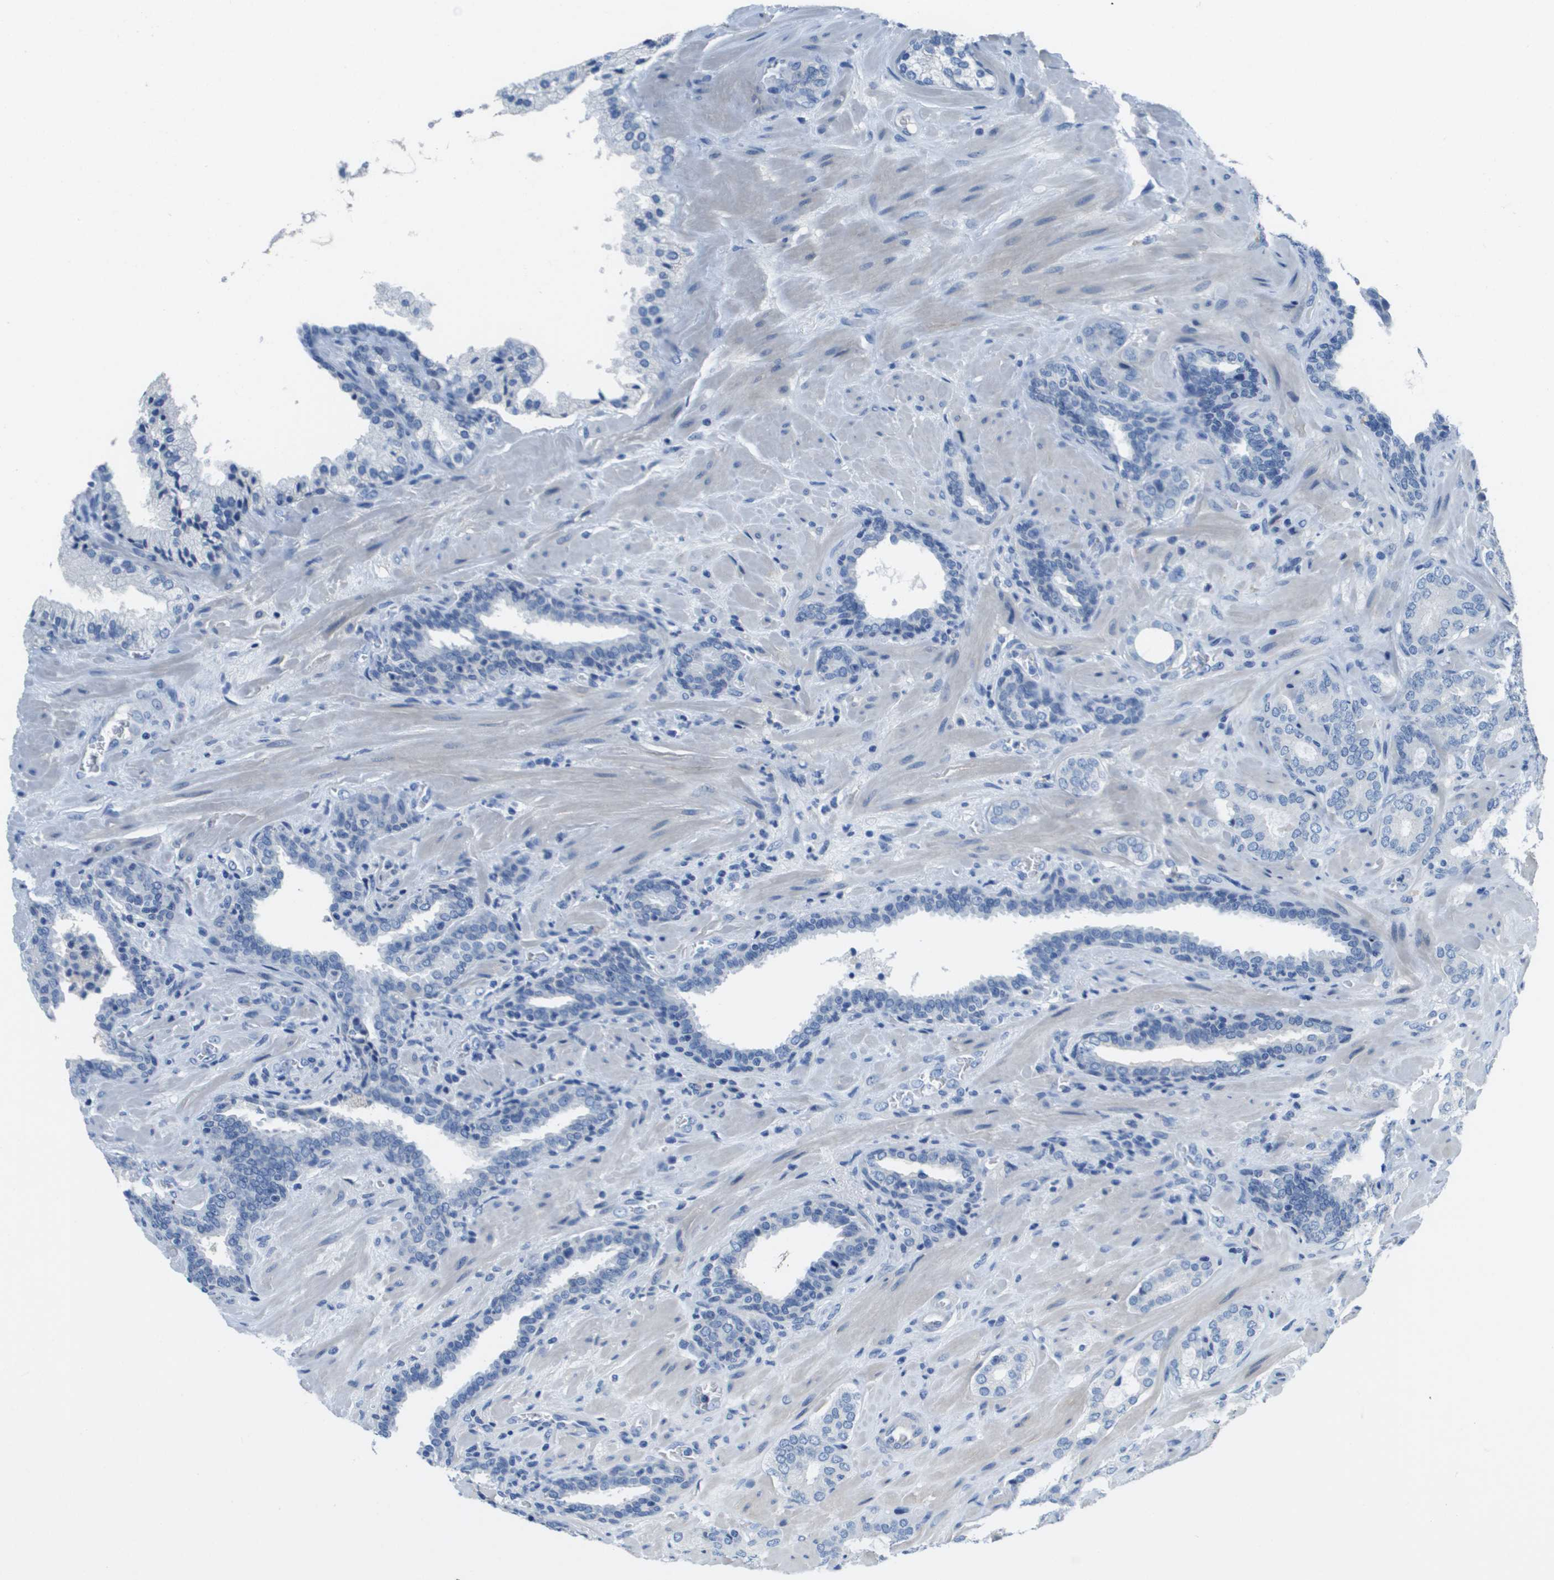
{"staining": {"intensity": "negative", "quantity": "none", "location": "none"}, "tissue": "prostate cancer", "cell_type": "Tumor cells", "image_type": "cancer", "snomed": [{"axis": "morphology", "description": "Adenocarcinoma, Low grade"}, {"axis": "topography", "description": "Prostate"}], "caption": "High magnification brightfield microscopy of prostate cancer (adenocarcinoma (low-grade)) stained with DAB (3,3'-diaminobenzidine) (brown) and counterstained with hematoxylin (blue): tumor cells show no significant positivity.", "gene": "NCS1", "patient": {"sex": "male", "age": 63}}